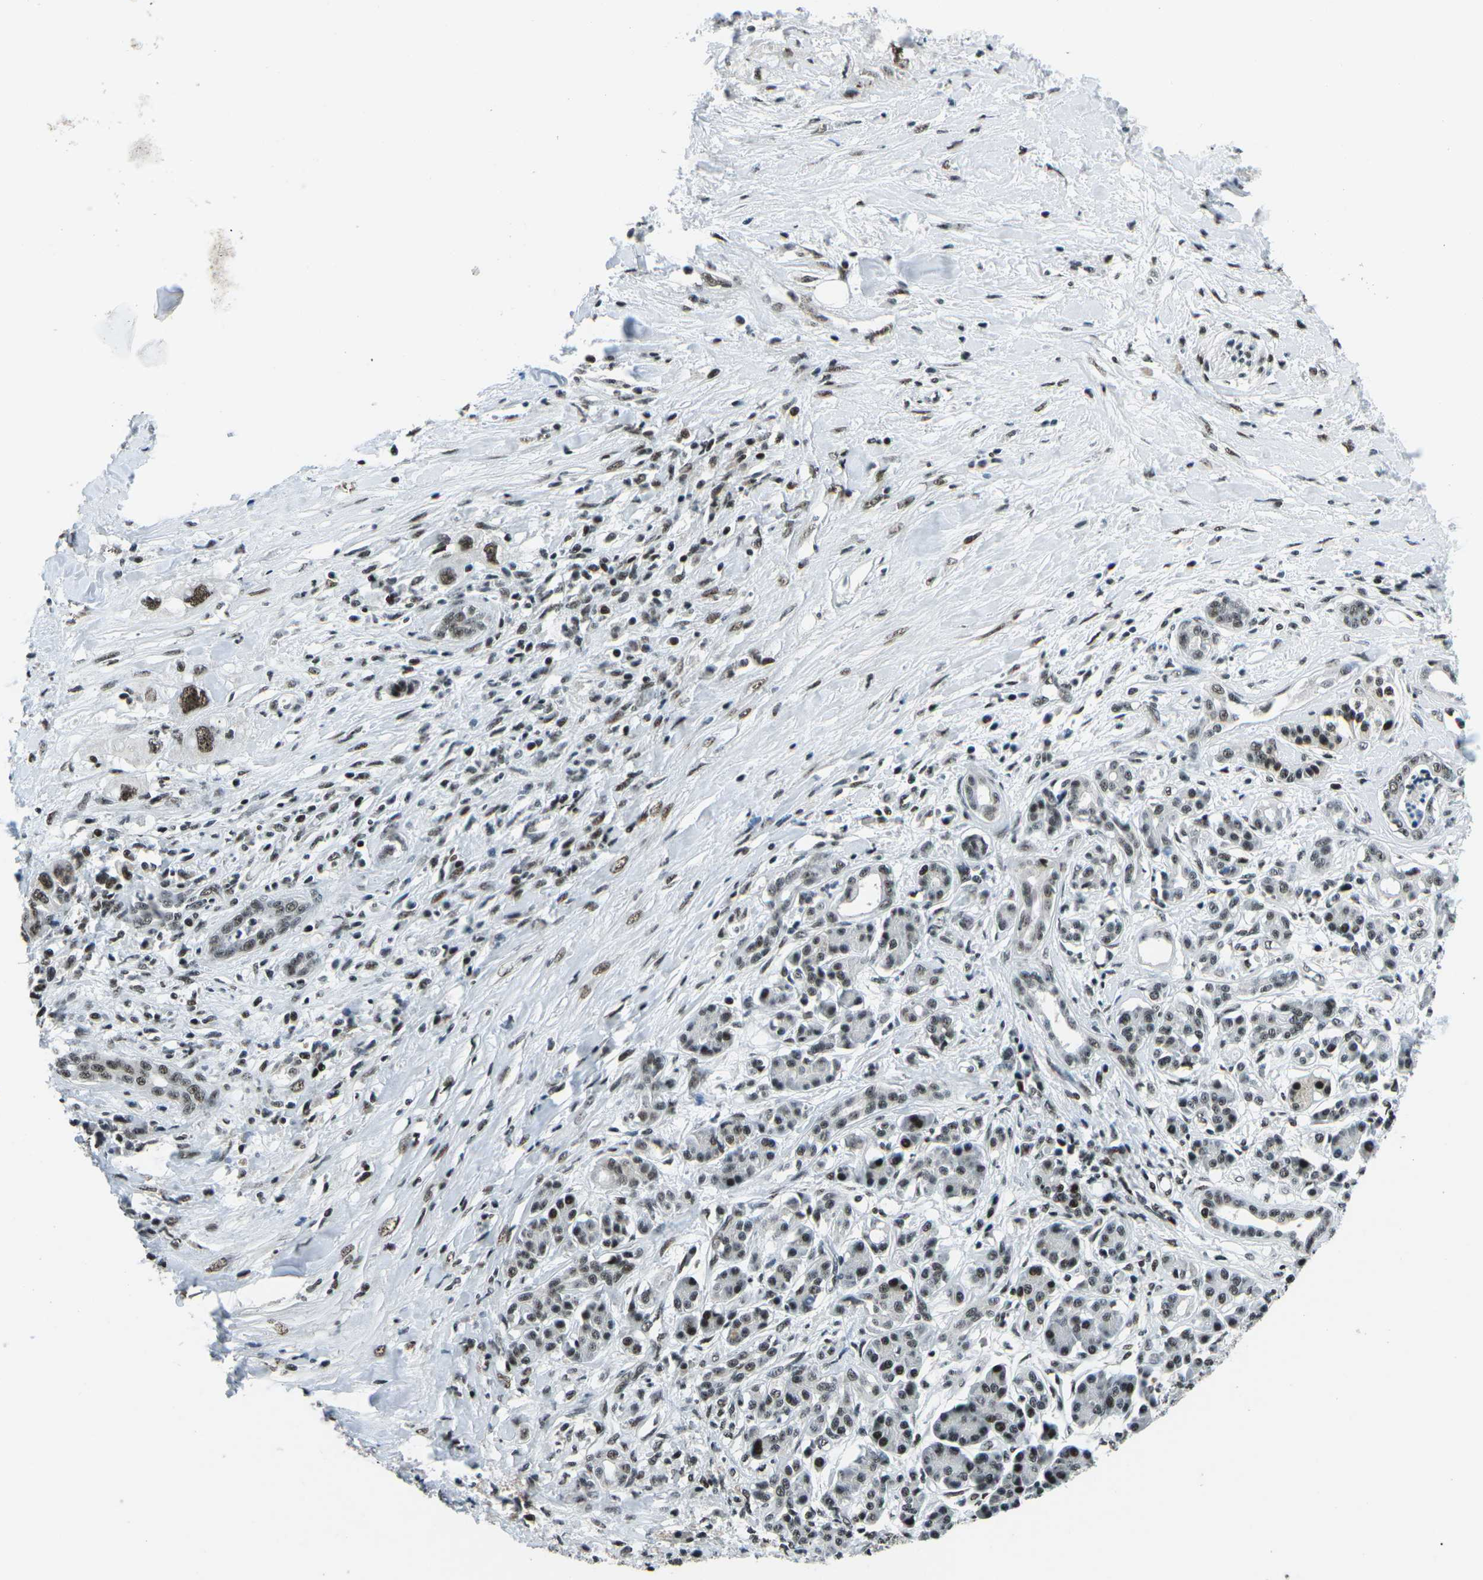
{"staining": {"intensity": "moderate", "quantity": ">75%", "location": "nuclear"}, "tissue": "pancreatic cancer", "cell_type": "Tumor cells", "image_type": "cancer", "snomed": [{"axis": "morphology", "description": "Adenocarcinoma, NOS"}, {"axis": "topography", "description": "Pancreas"}], "caption": "Immunohistochemical staining of adenocarcinoma (pancreatic) reveals medium levels of moderate nuclear staining in approximately >75% of tumor cells.", "gene": "RBL2", "patient": {"sex": "female", "age": 56}}